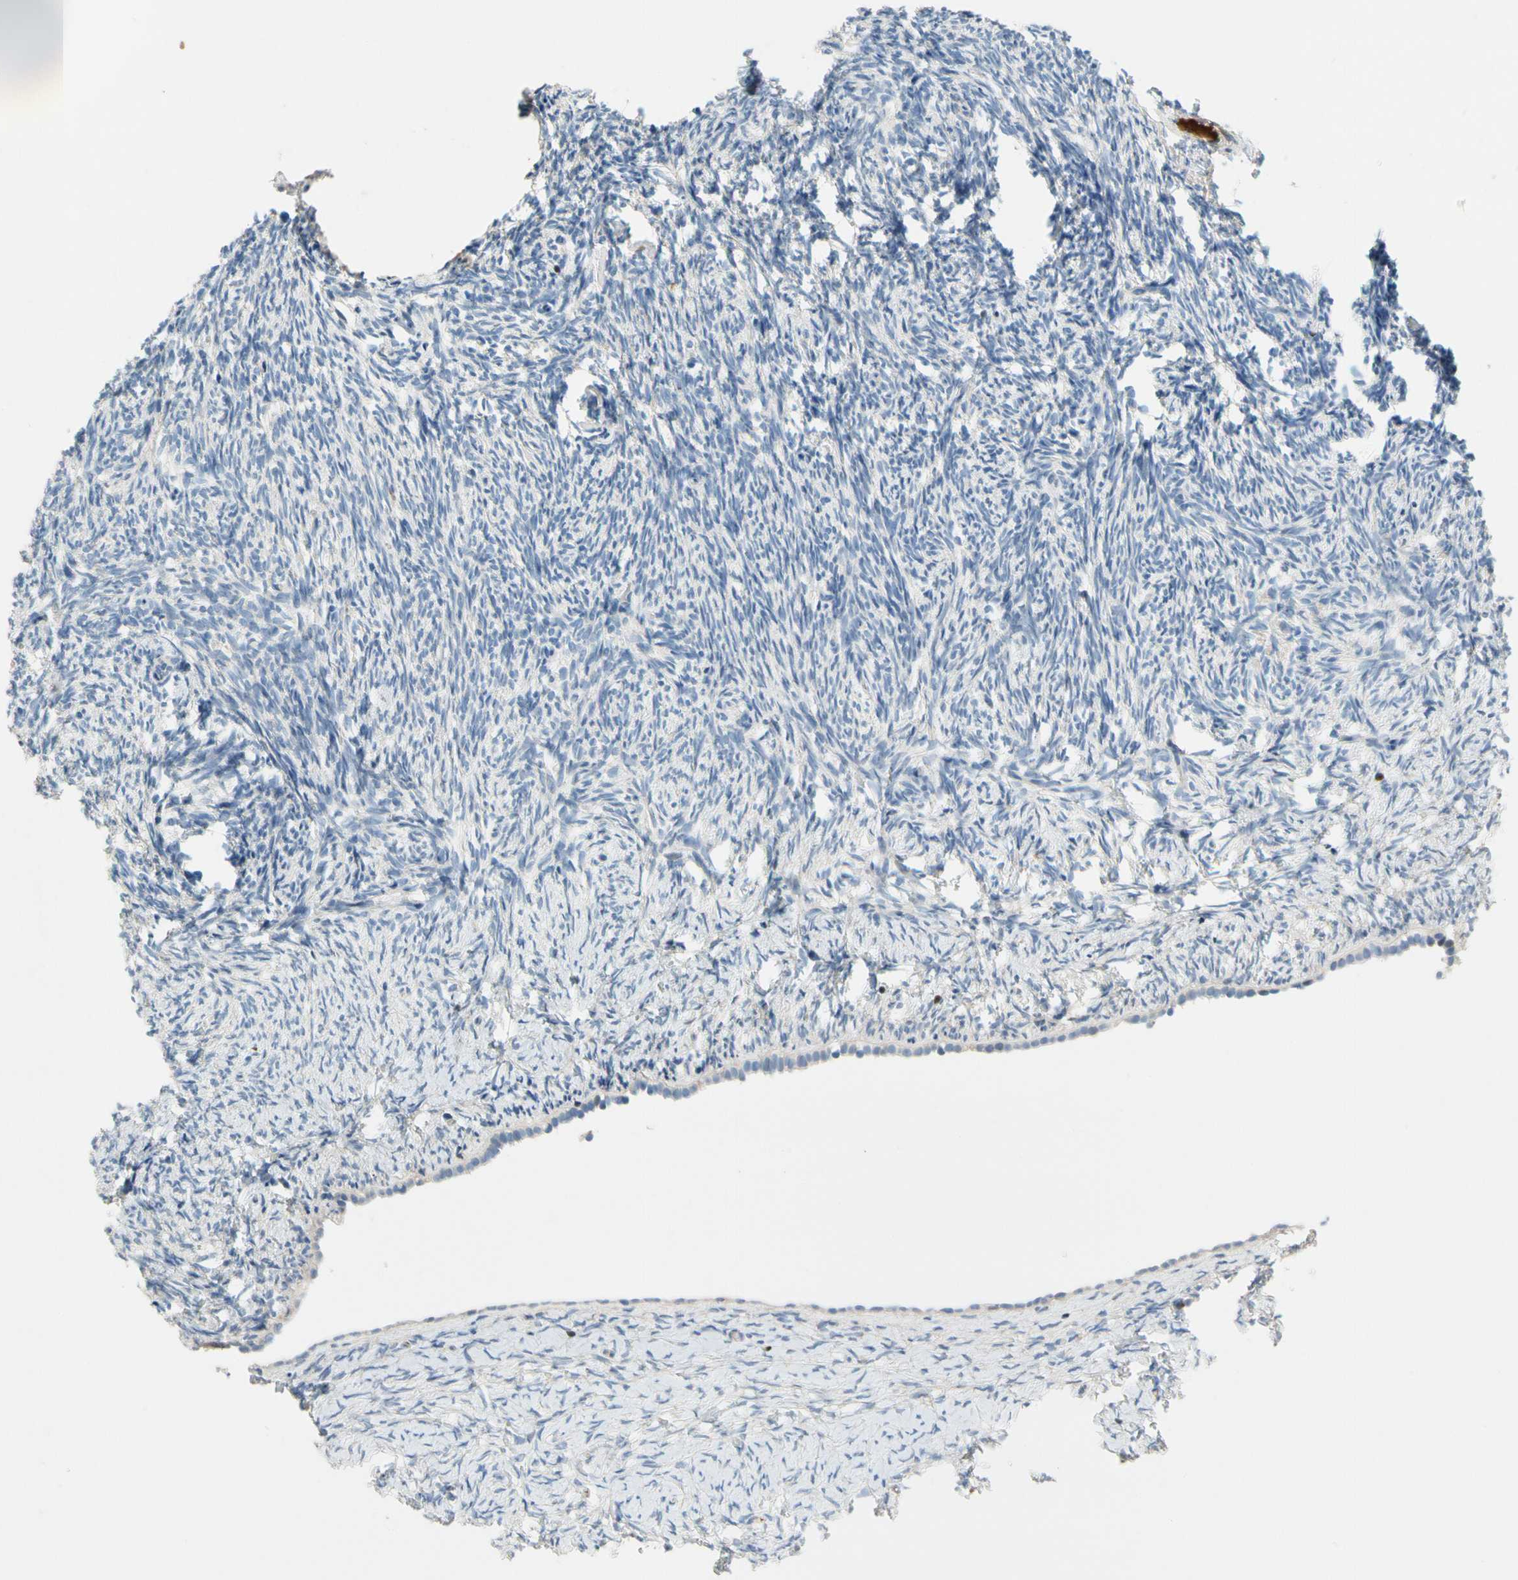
{"staining": {"intensity": "negative", "quantity": "none", "location": "none"}, "tissue": "ovary", "cell_type": "Ovarian stroma cells", "image_type": "normal", "snomed": [{"axis": "morphology", "description": "Normal tissue, NOS"}, {"axis": "topography", "description": "Ovary"}], "caption": "Immunohistochemistry photomicrograph of benign human ovary stained for a protein (brown), which reveals no positivity in ovarian stroma cells.", "gene": "SP140", "patient": {"sex": "female", "age": 60}}